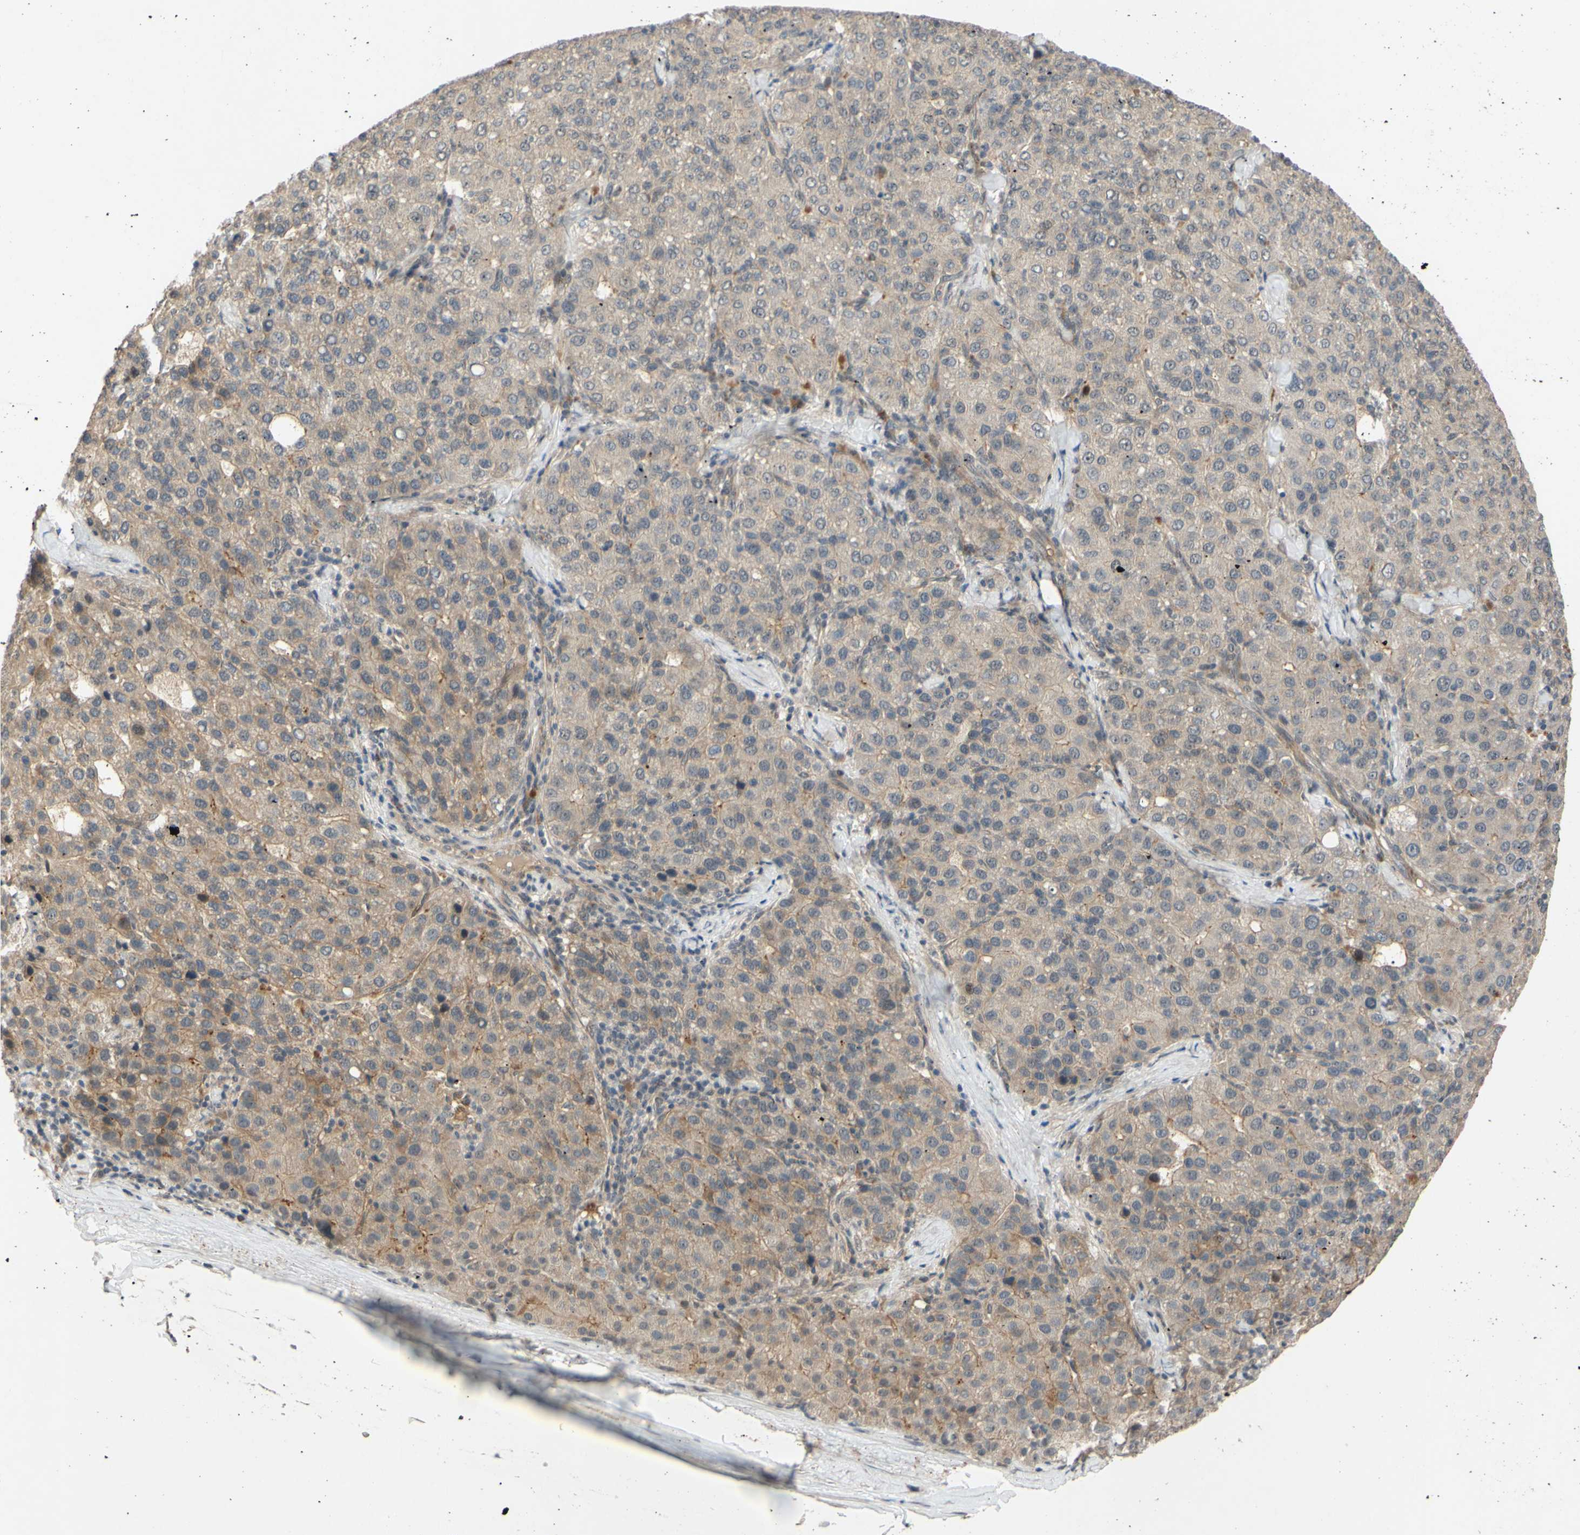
{"staining": {"intensity": "weak", "quantity": "25%-75%", "location": "cytoplasmic/membranous"}, "tissue": "liver cancer", "cell_type": "Tumor cells", "image_type": "cancer", "snomed": [{"axis": "morphology", "description": "Carcinoma, Hepatocellular, NOS"}, {"axis": "topography", "description": "Liver"}], "caption": "Tumor cells display low levels of weak cytoplasmic/membranous expression in about 25%-75% of cells in human hepatocellular carcinoma (liver).", "gene": "ALK", "patient": {"sex": "male", "age": 65}}